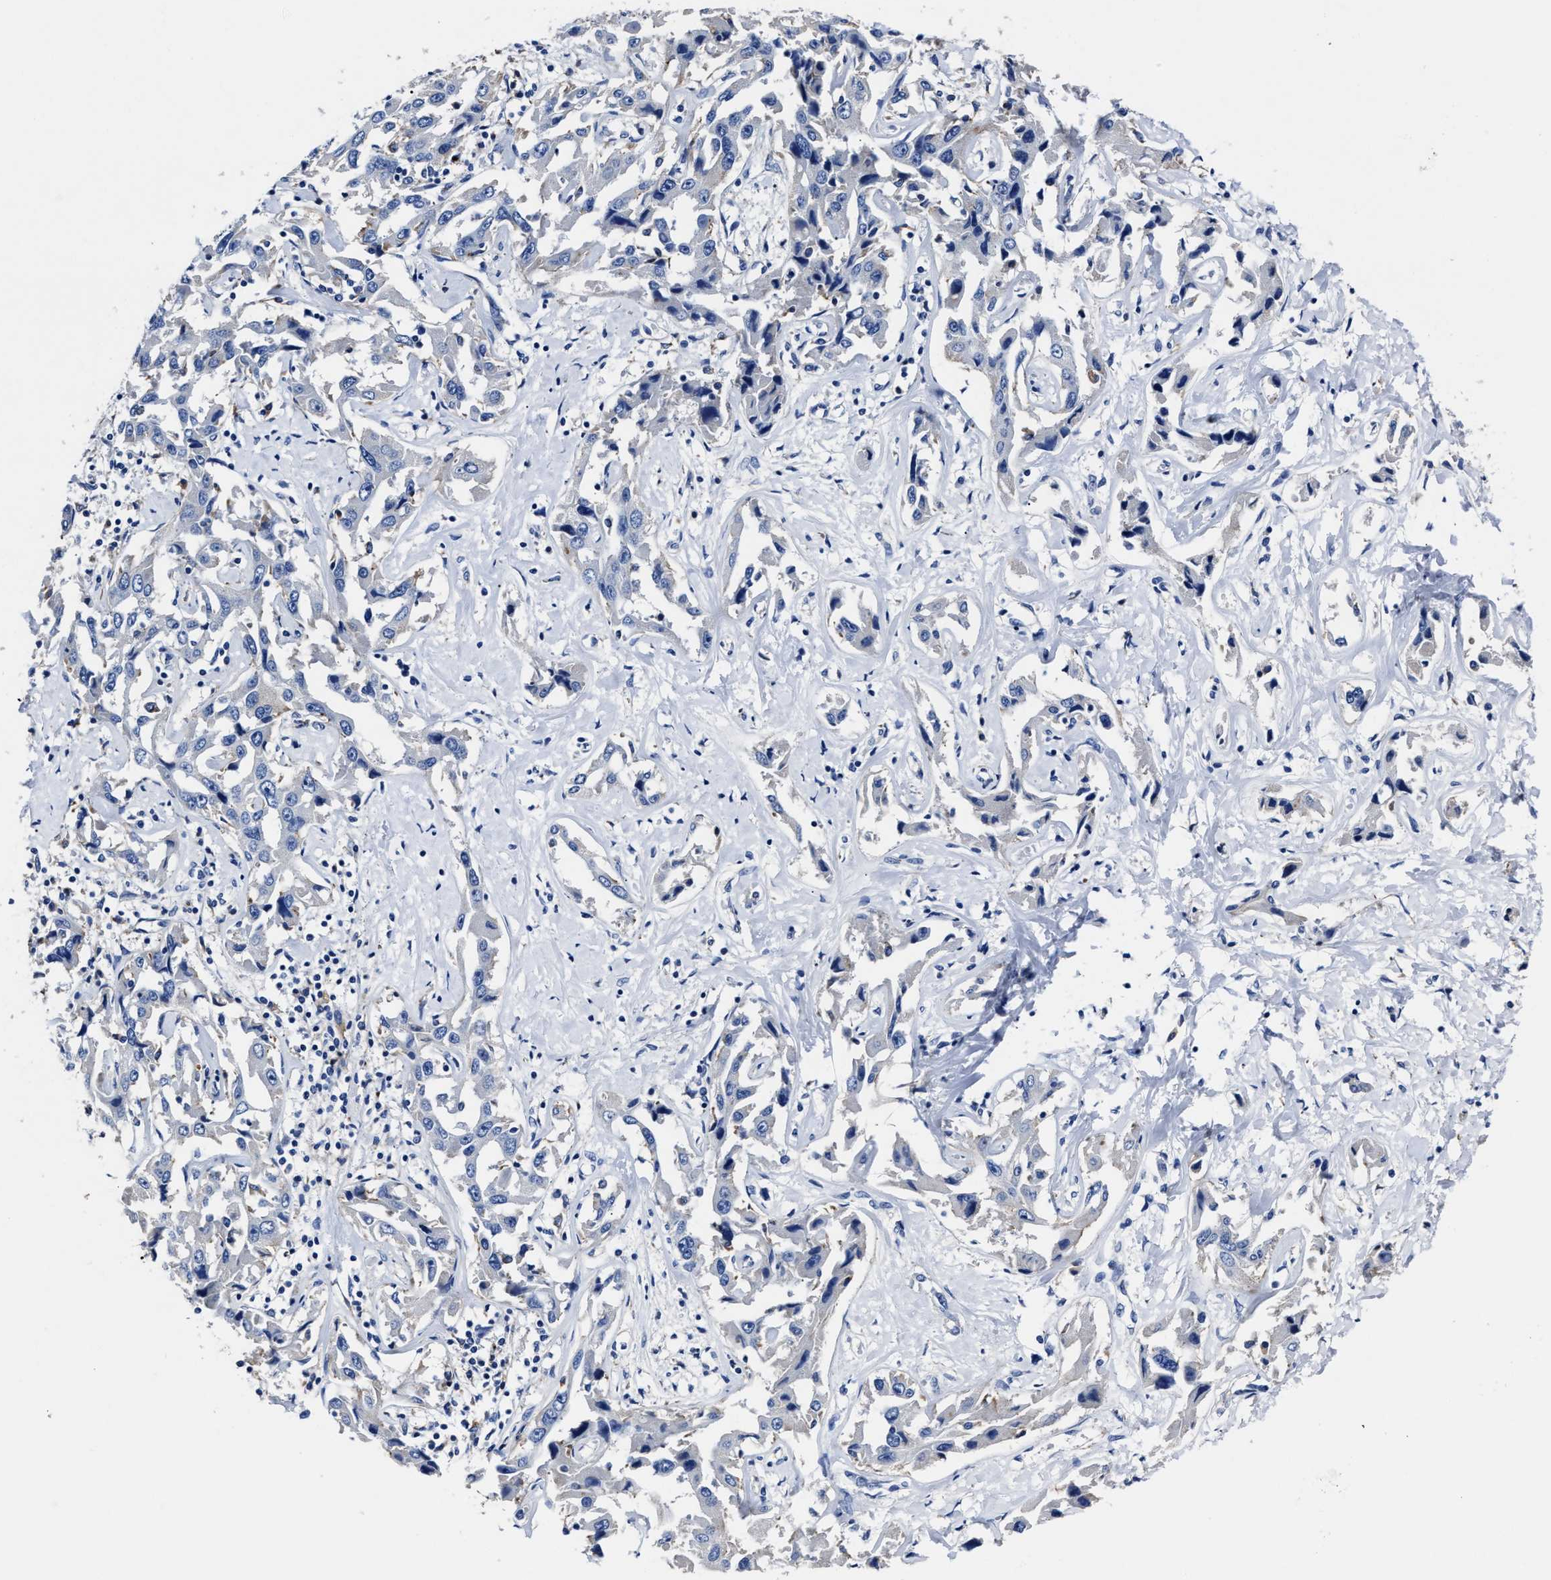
{"staining": {"intensity": "negative", "quantity": "none", "location": "none"}, "tissue": "liver cancer", "cell_type": "Tumor cells", "image_type": "cancer", "snomed": [{"axis": "morphology", "description": "Cholangiocarcinoma"}, {"axis": "topography", "description": "Liver"}], "caption": "A histopathology image of liver cancer stained for a protein shows no brown staining in tumor cells.", "gene": "LAMTOR4", "patient": {"sex": "male", "age": 59}}